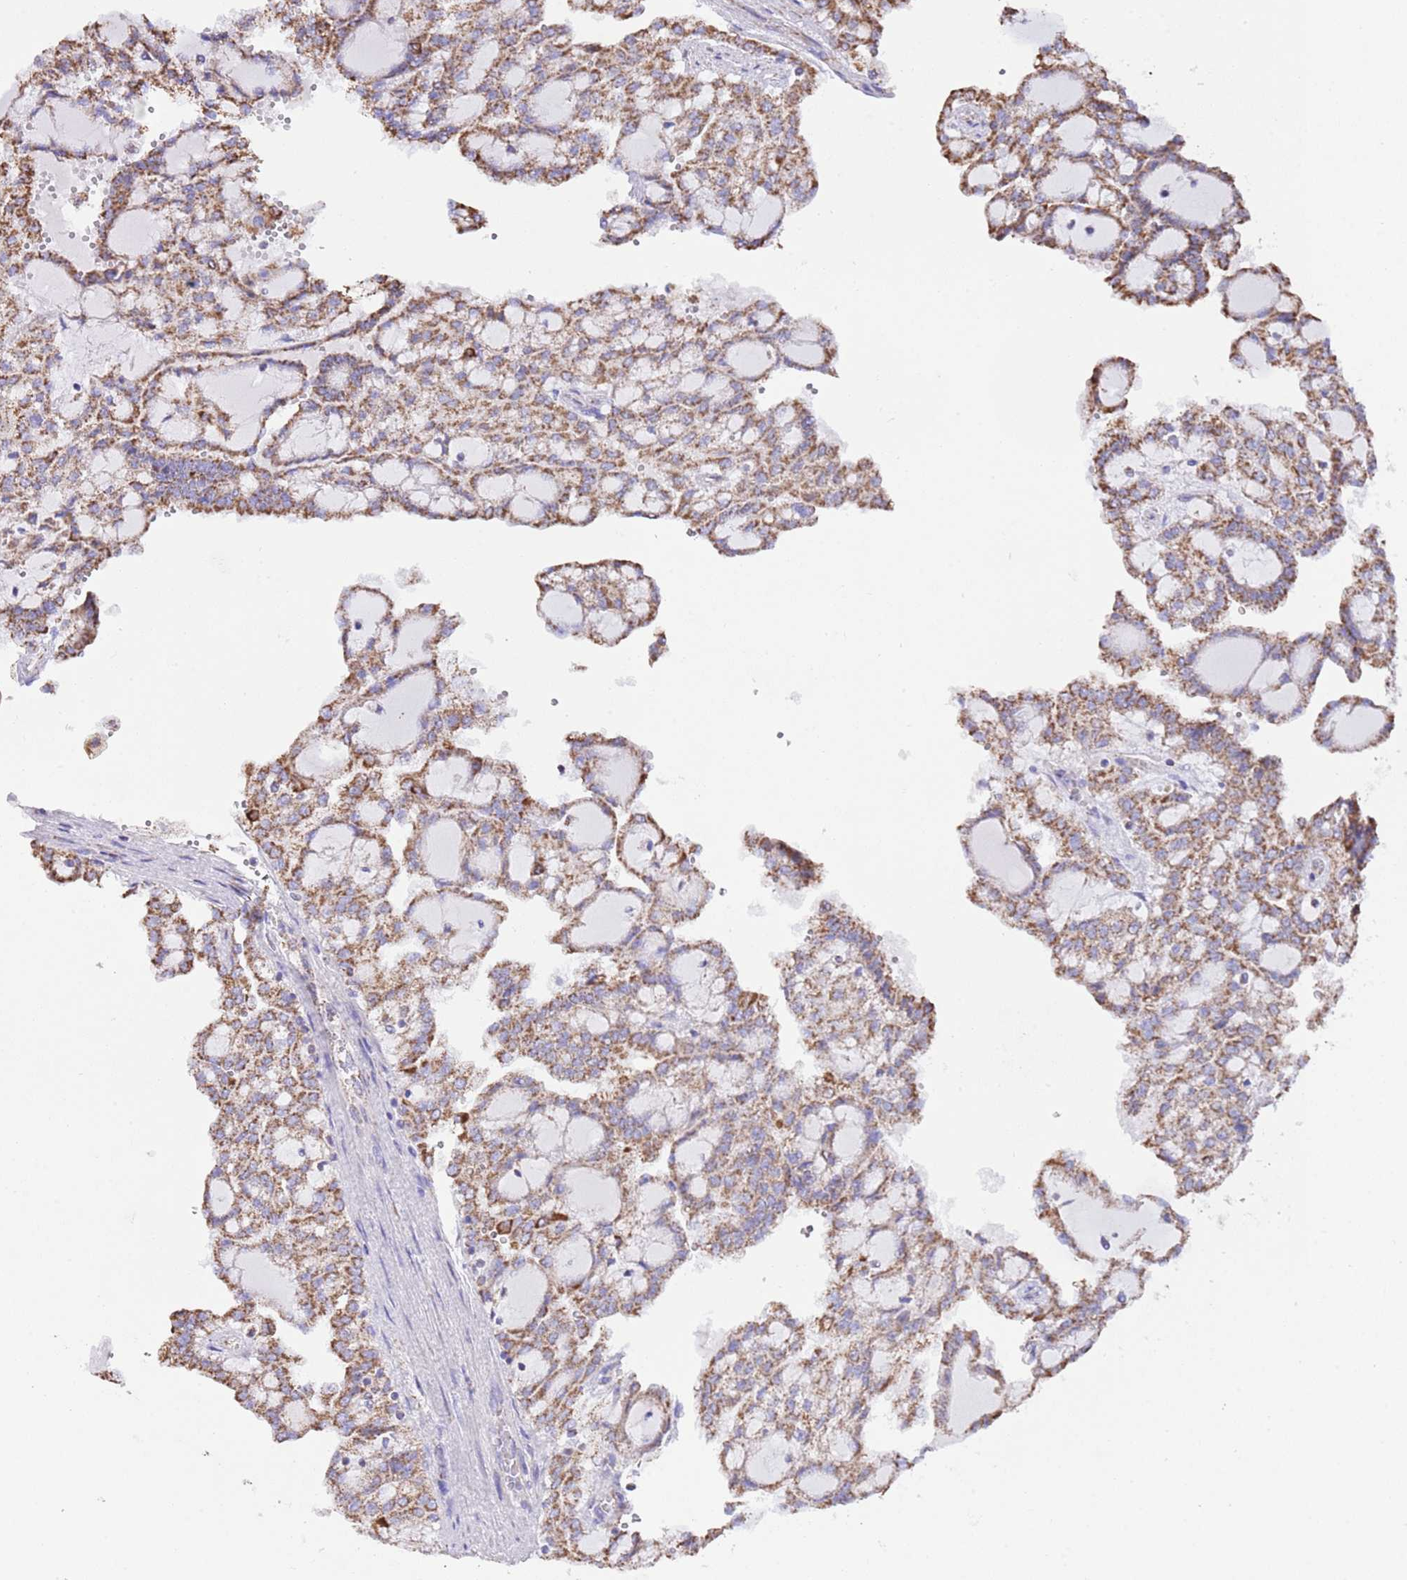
{"staining": {"intensity": "moderate", "quantity": ">75%", "location": "cytoplasmic/membranous"}, "tissue": "renal cancer", "cell_type": "Tumor cells", "image_type": "cancer", "snomed": [{"axis": "morphology", "description": "Adenocarcinoma, NOS"}, {"axis": "topography", "description": "Kidney"}], "caption": "This is a micrograph of IHC staining of renal adenocarcinoma, which shows moderate positivity in the cytoplasmic/membranous of tumor cells.", "gene": "TEKTIP1", "patient": {"sex": "male", "age": 63}}